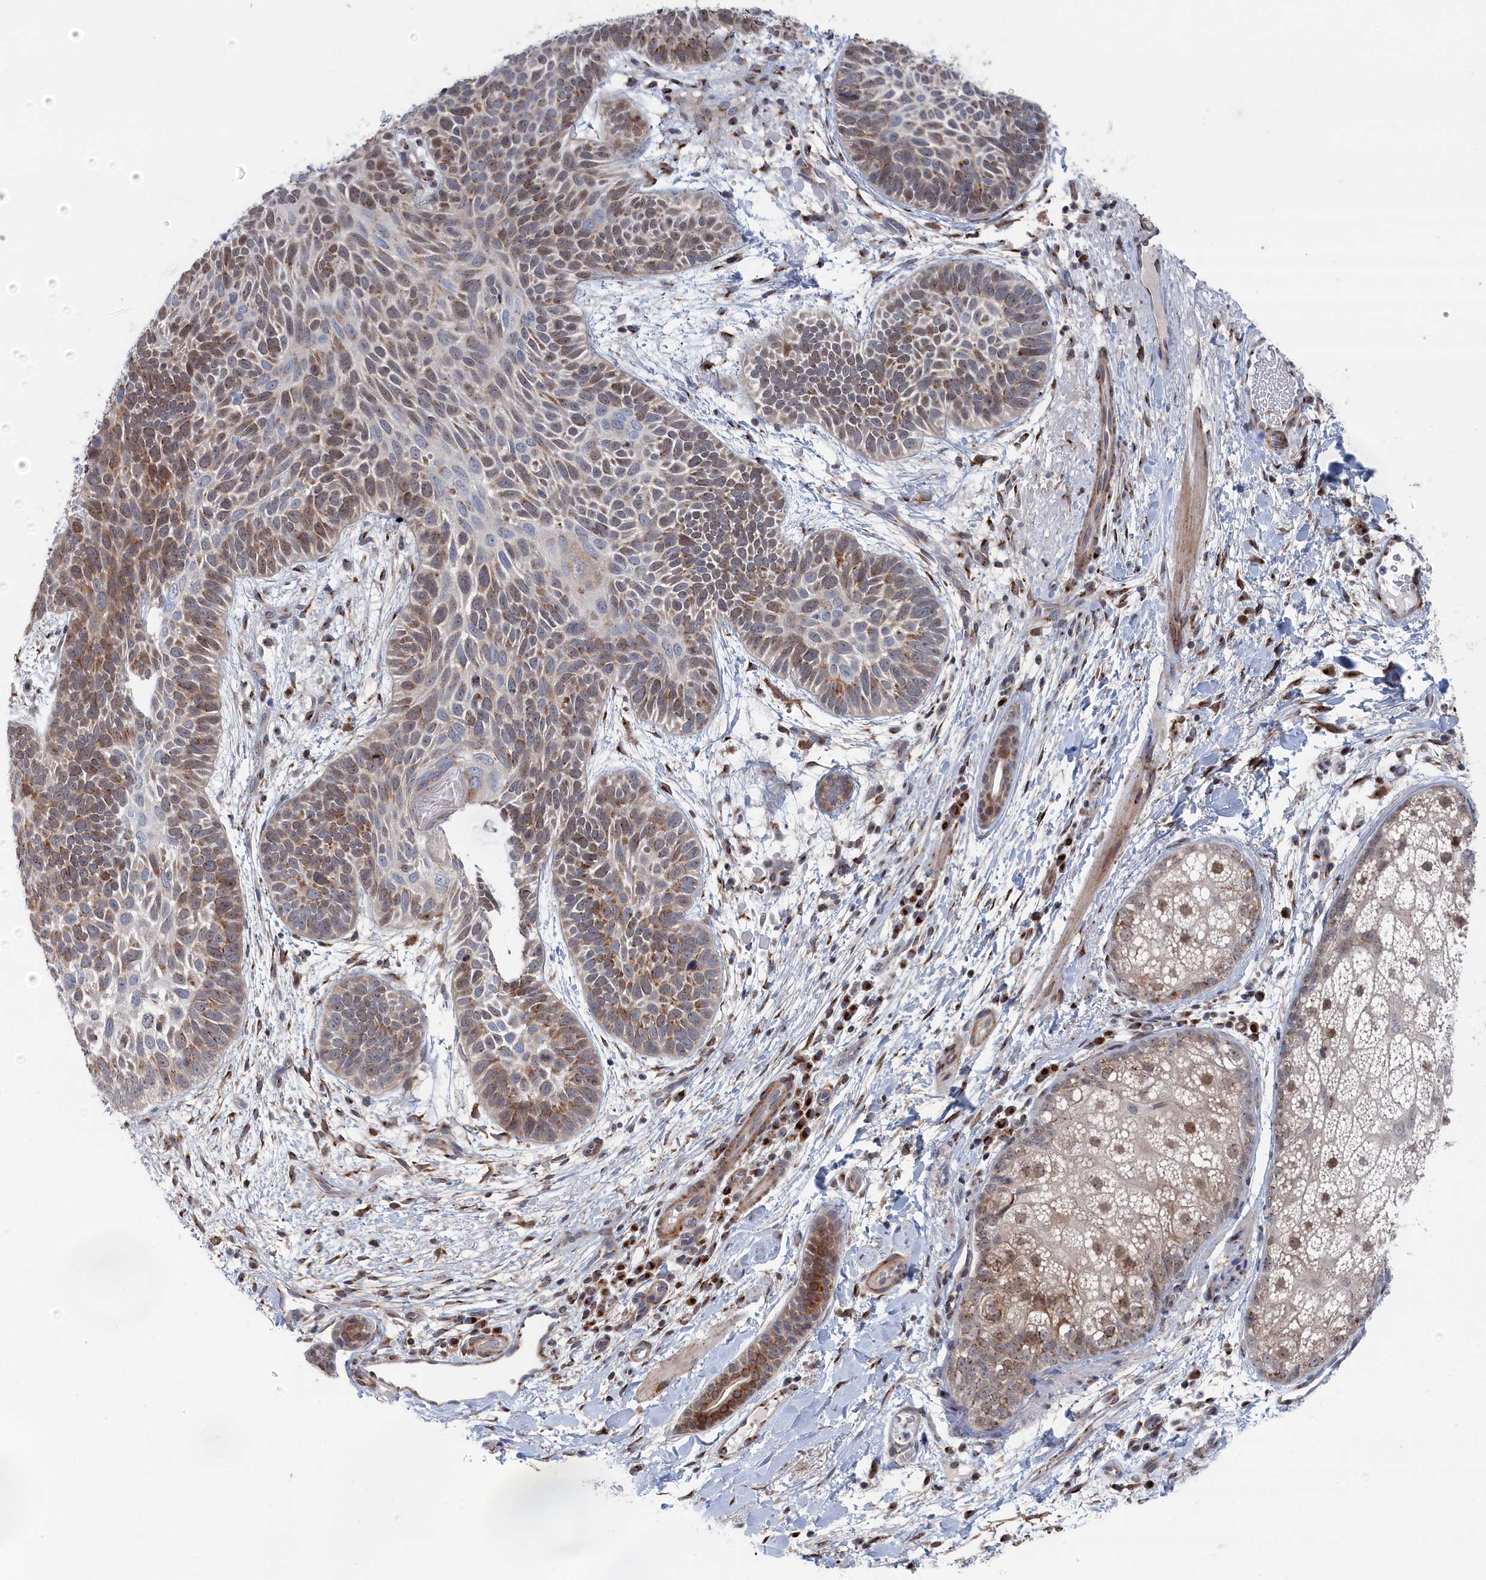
{"staining": {"intensity": "moderate", "quantity": "25%-75%", "location": "cytoplasmic/membranous"}, "tissue": "skin cancer", "cell_type": "Tumor cells", "image_type": "cancer", "snomed": [{"axis": "morphology", "description": "Basal cell carcinoma"}, {"axis": "topography", "description": "Skin"}], "caption": "Immunohistochemical staining of human skin cancer displays medium levels of moderate cytoplasmic/membranous staining in about 25%-75% of tumor cells.", "gene": "IRX1", "patient": {"sex": "male", "age": 85}}